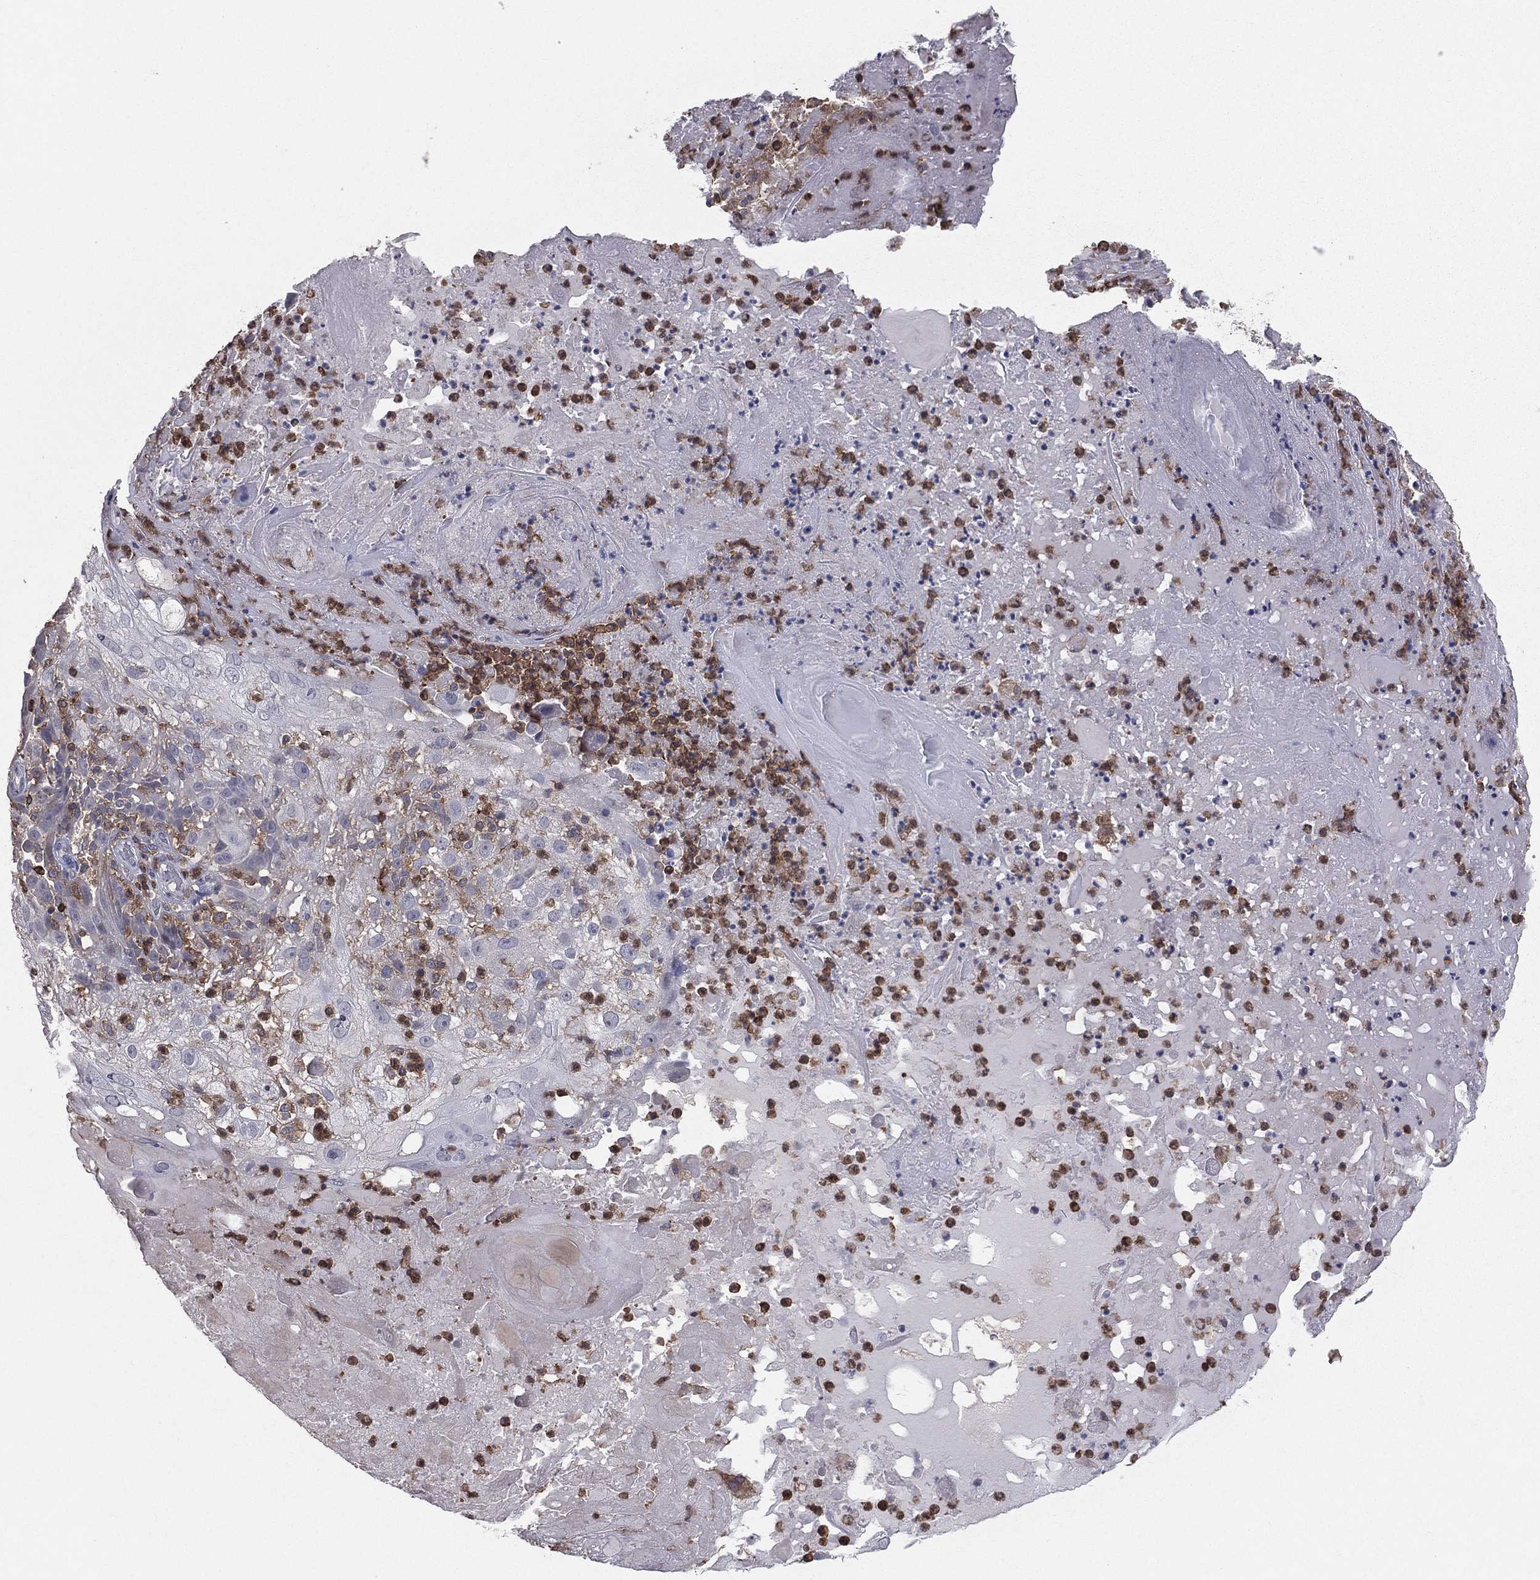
{"staining": {"intensity": "negative", "quantity": "none", "location": "none"}, "tissue": "skin cancer", "cell_type": "Tumor cells", "image_type": "cancer", "snomed": [{"axis": "morphology", "description": "Normal tissue, NOS"}, {"axis": "morphology", "description": "Squamous cell carcinoma, NOS"}, {"axis": "topography", "description": "Skin"}], "caption": "Immunohistochemical staining of skin cancer (squamous cell carcinoma) exhibits no significant staining in tumor cells.", "gene": "PSTPIP1", "patient": {"sex": "female", "age": 83}}